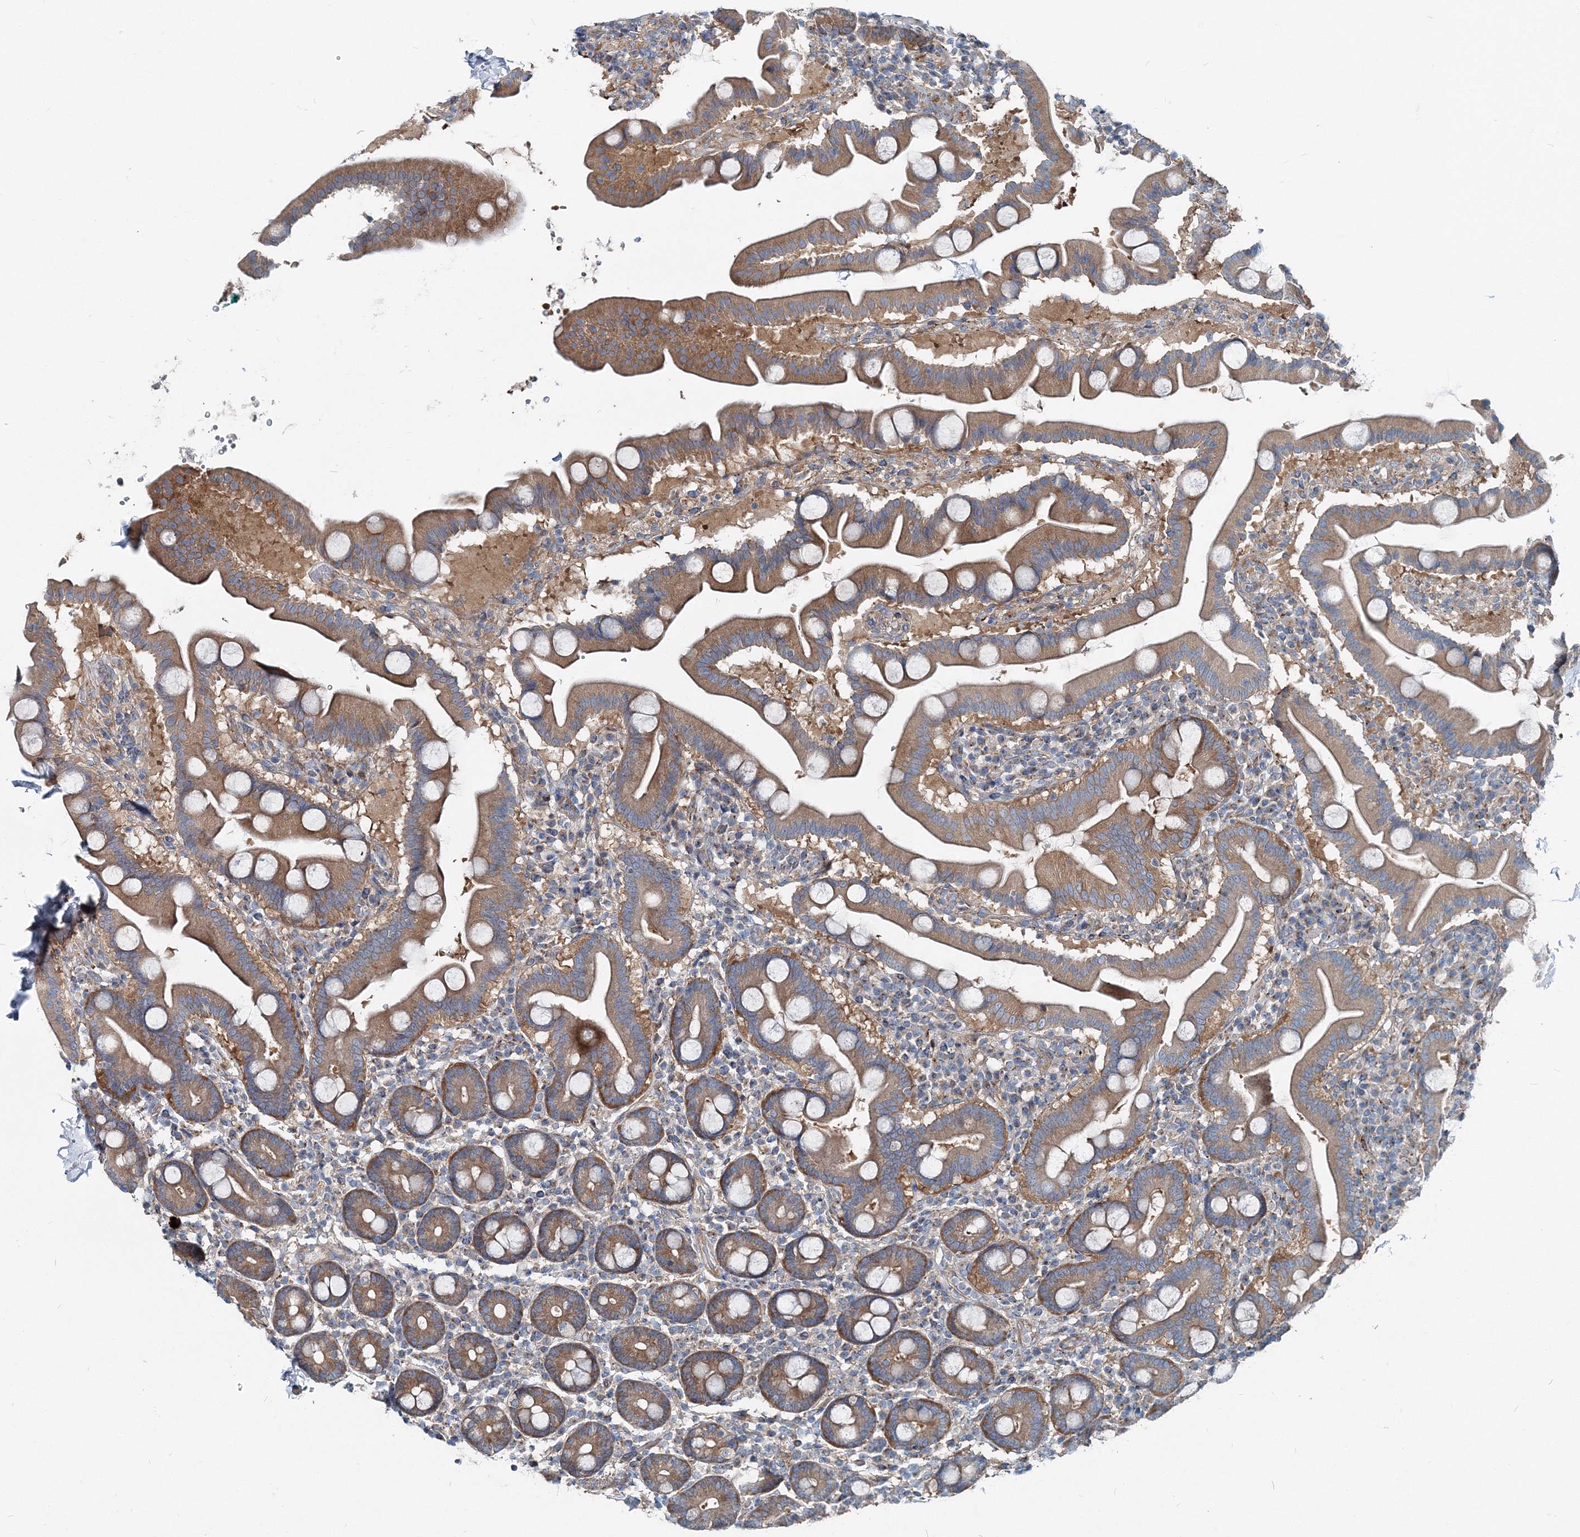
{"staining": {"intensity": "moderate", "quantity": ">75%", "location": "cytoplasmic/membranous"}, "tissue": "duodenum", "cell_type": "Glandular cells", "image_type": "normal", "snomed": [{"axis": "morphology", "description": "Normal tissue, NOS"}, {"axis": "topography", "description": "Duodenum"}], "caption": "Immunohistochemistry (DAB) staining of unremarkable duodenum shows moderate cytoplasmic/membranous protein positivity in about >75% of glandular cells. The staining was performed using DAB (3,3'-diaminobenzidine), with brown indicating positive protein expression. Nuclei are stained blue with hematoxylin.", "gene": "MPHOSPH9", "patient": {"sex": "male", "age": 54}}